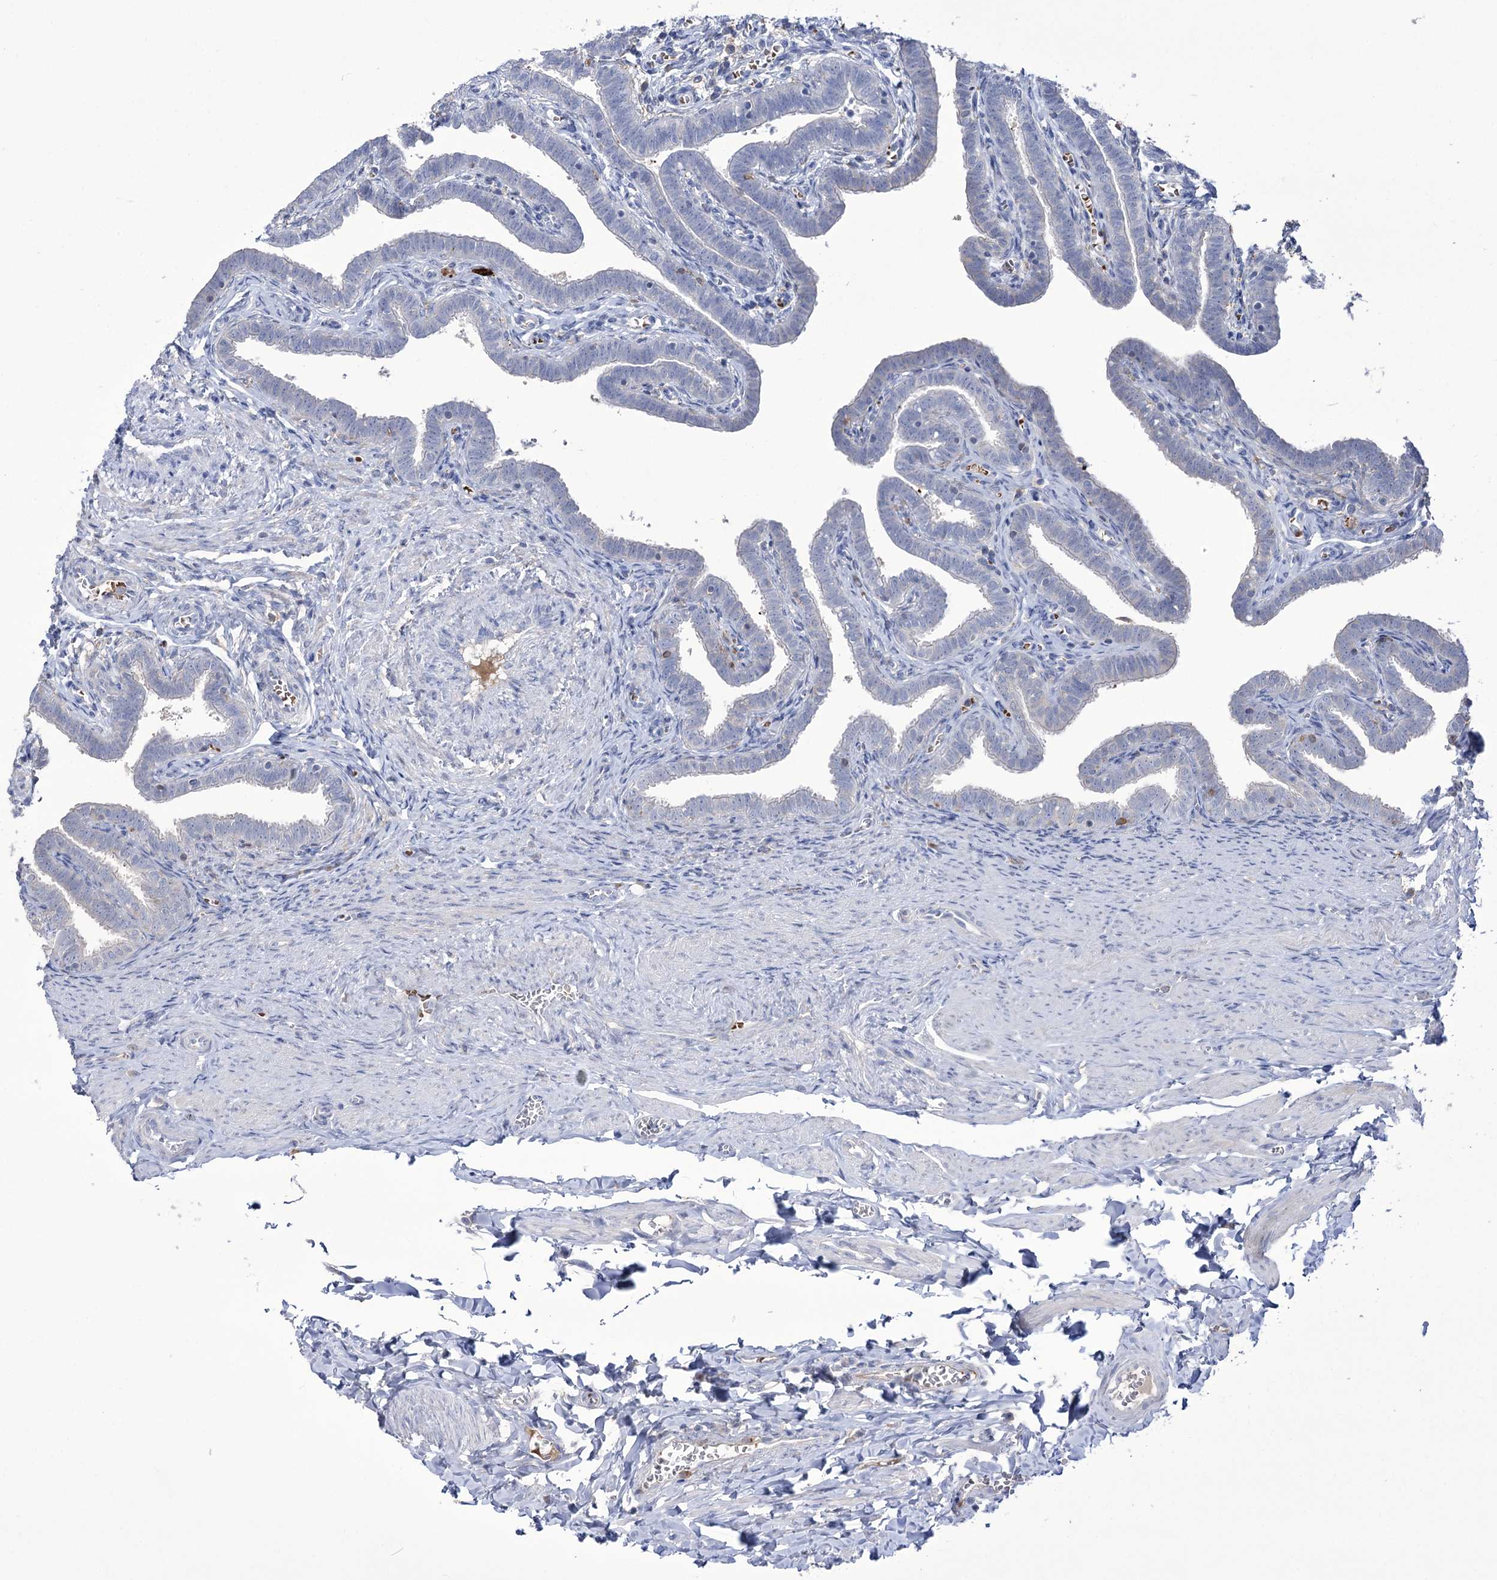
{"staining": {"intensity": "negative", "quantity": "none", "location": "none"}, "tissue": "fallopian tube", "cell_type": "Glandular cells", "image_type": "normal", "snomed": [{"axis": "morphology", "description": "Normal tissue, NOS"}, {"axis": "topography", "description": "Fallopian tube"}], "caption": "Immunohistochemistry (IHC) image of unremarkable fallopian tube: human fallopian tube stained with DAB (3,3'-diaminobenzidine) exhibits no significant protein positivity in glandular cells. The staining was performed using DAB (3,3'-diaminobenzidine) to visualize the protein expression in brown, while the nuclei were stained in blue with hematoxylin (Magnification: 20x).", "gene": "ZNF622", "patient": {"sex": "female", "age": 36}}